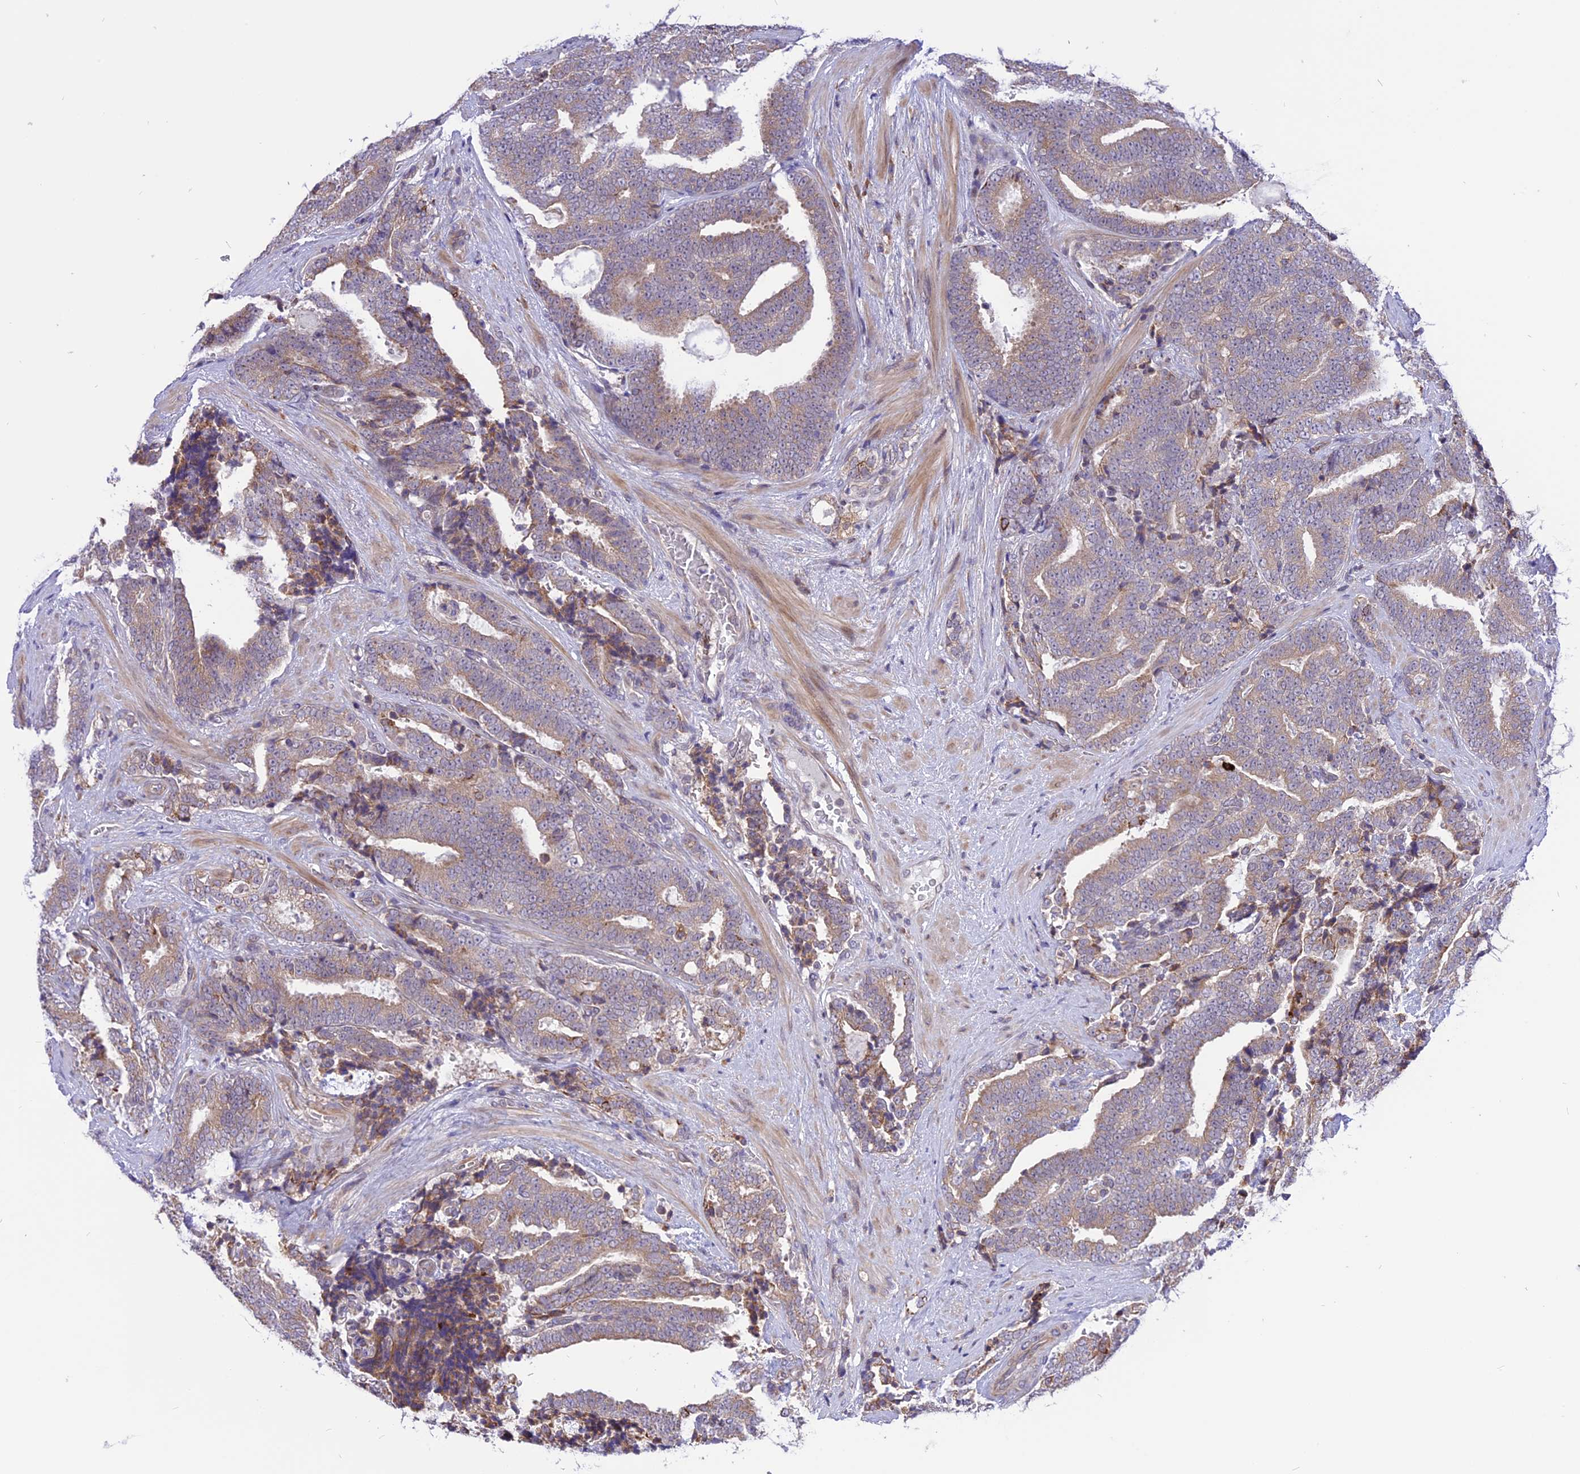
{"staining": {"intensity": "strong", "quantity": "<25%", "location": "cytoplasmic/membranous"}, "tissue": "prostate cancer", "cell_type": "Tumor cells", "image_type": "cancer", "snomed": [{"axis": "morphology", "description": "Adenocarcinoma, High grade"}, {"axis": "topography", "description": "Prostate and seminal vesicle, NOS"}], "caption": "Human prostate cancer (high-grade adenocarcinoma) stained with a protein marker exhibits strong staining in tumor cells.", "gene": "ARMCX6", "patient": {"sex": "male", "age": 67}}